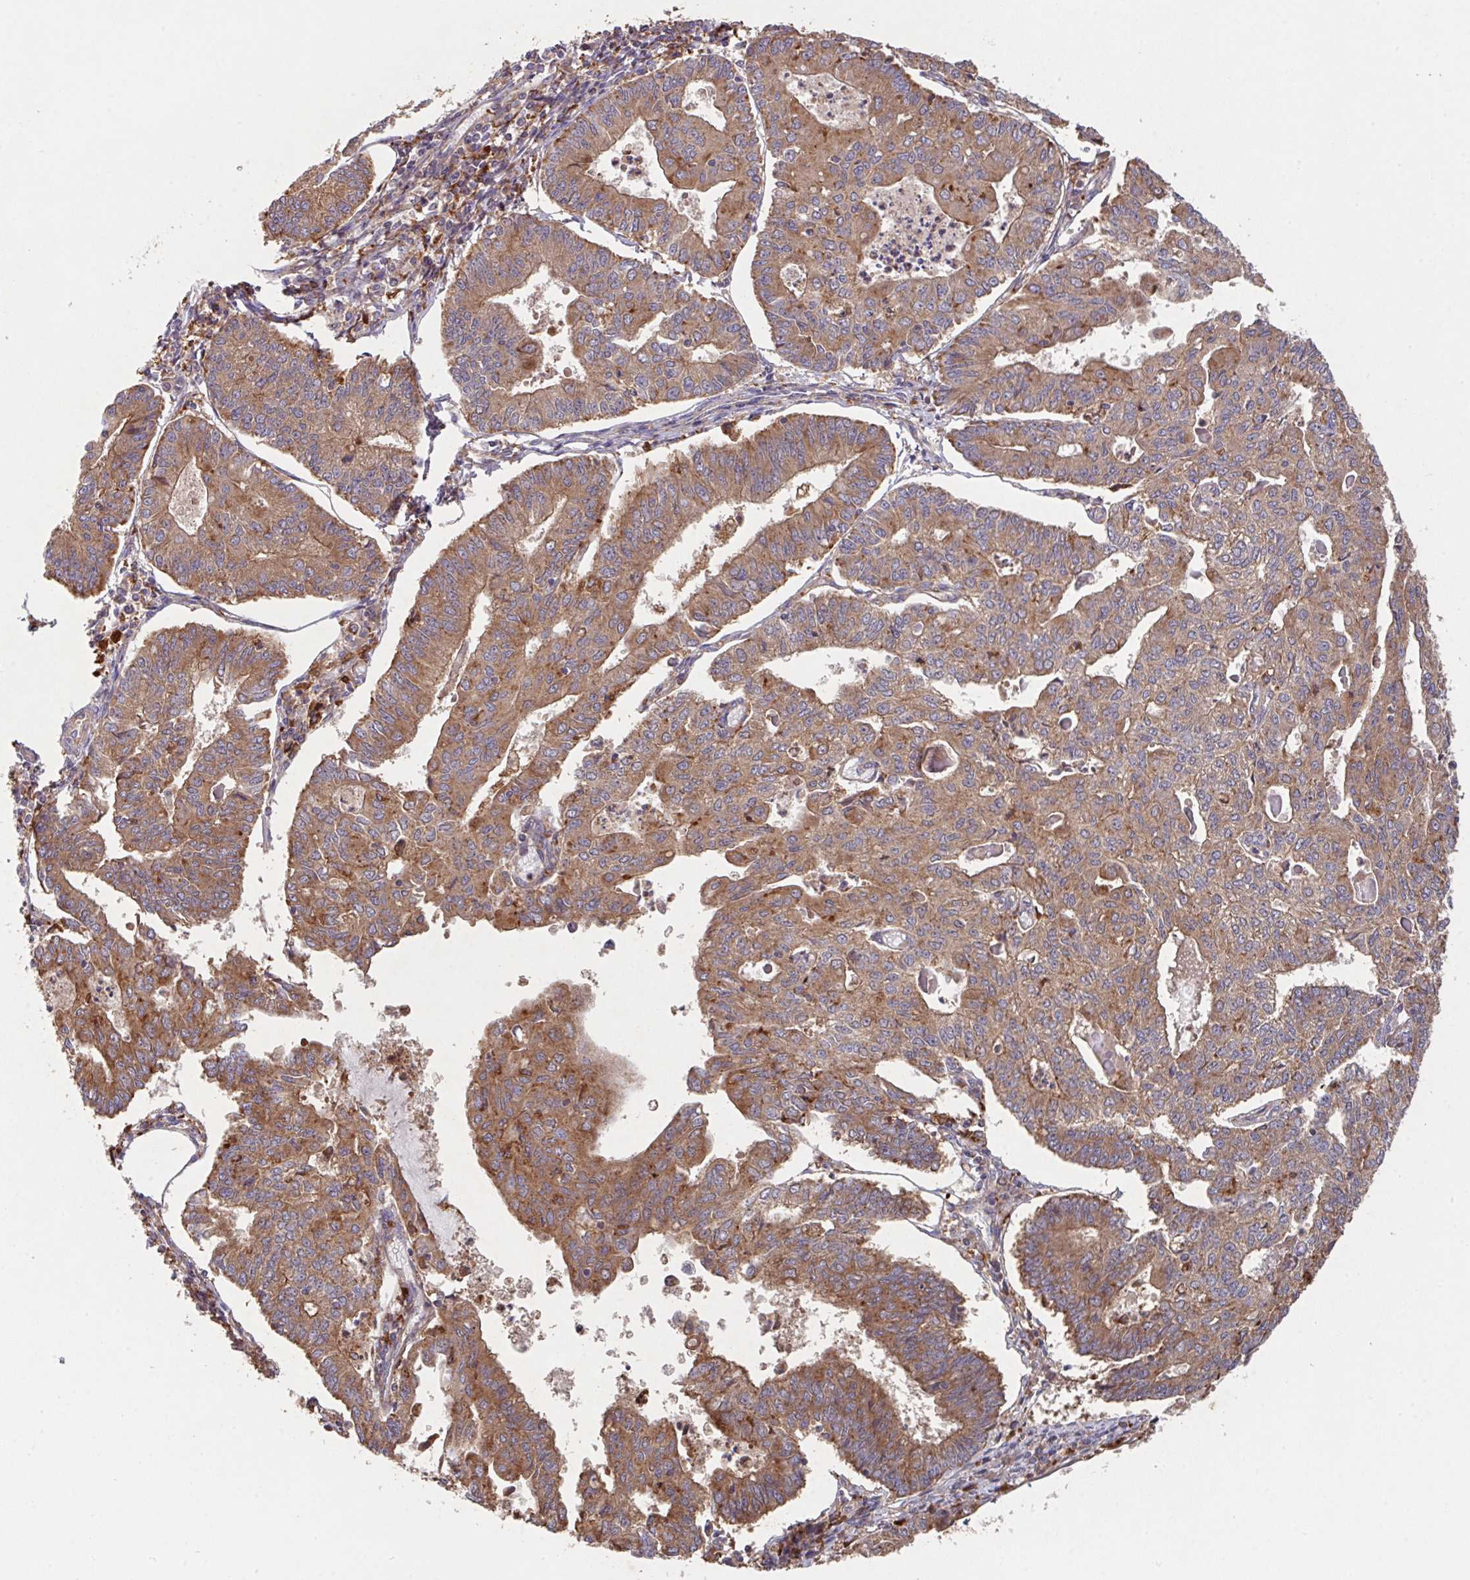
{"staining": {"intensity": "moderate", "quantity": ">75%", "location": "cytoplasmic/membranous"}, "tissue": "endometrial cancer", "cell_type": "Tumor cells", "image_type": "cancer", "snomed": [{"axis": "morphology", "description": "Adenocarcinoma, NOS"}, {"axis": "topography", "description": "Endometrium"}], "caption": "Moderate cytoplasmic/membranous protein staining is appreciated in approximately >75% of tumor cells in endometrial cancer (adenocarcinoma). Nuclei are stained in blue.", "gene": "TRIM14", "patient": {"sex": "female", "age": 56}}